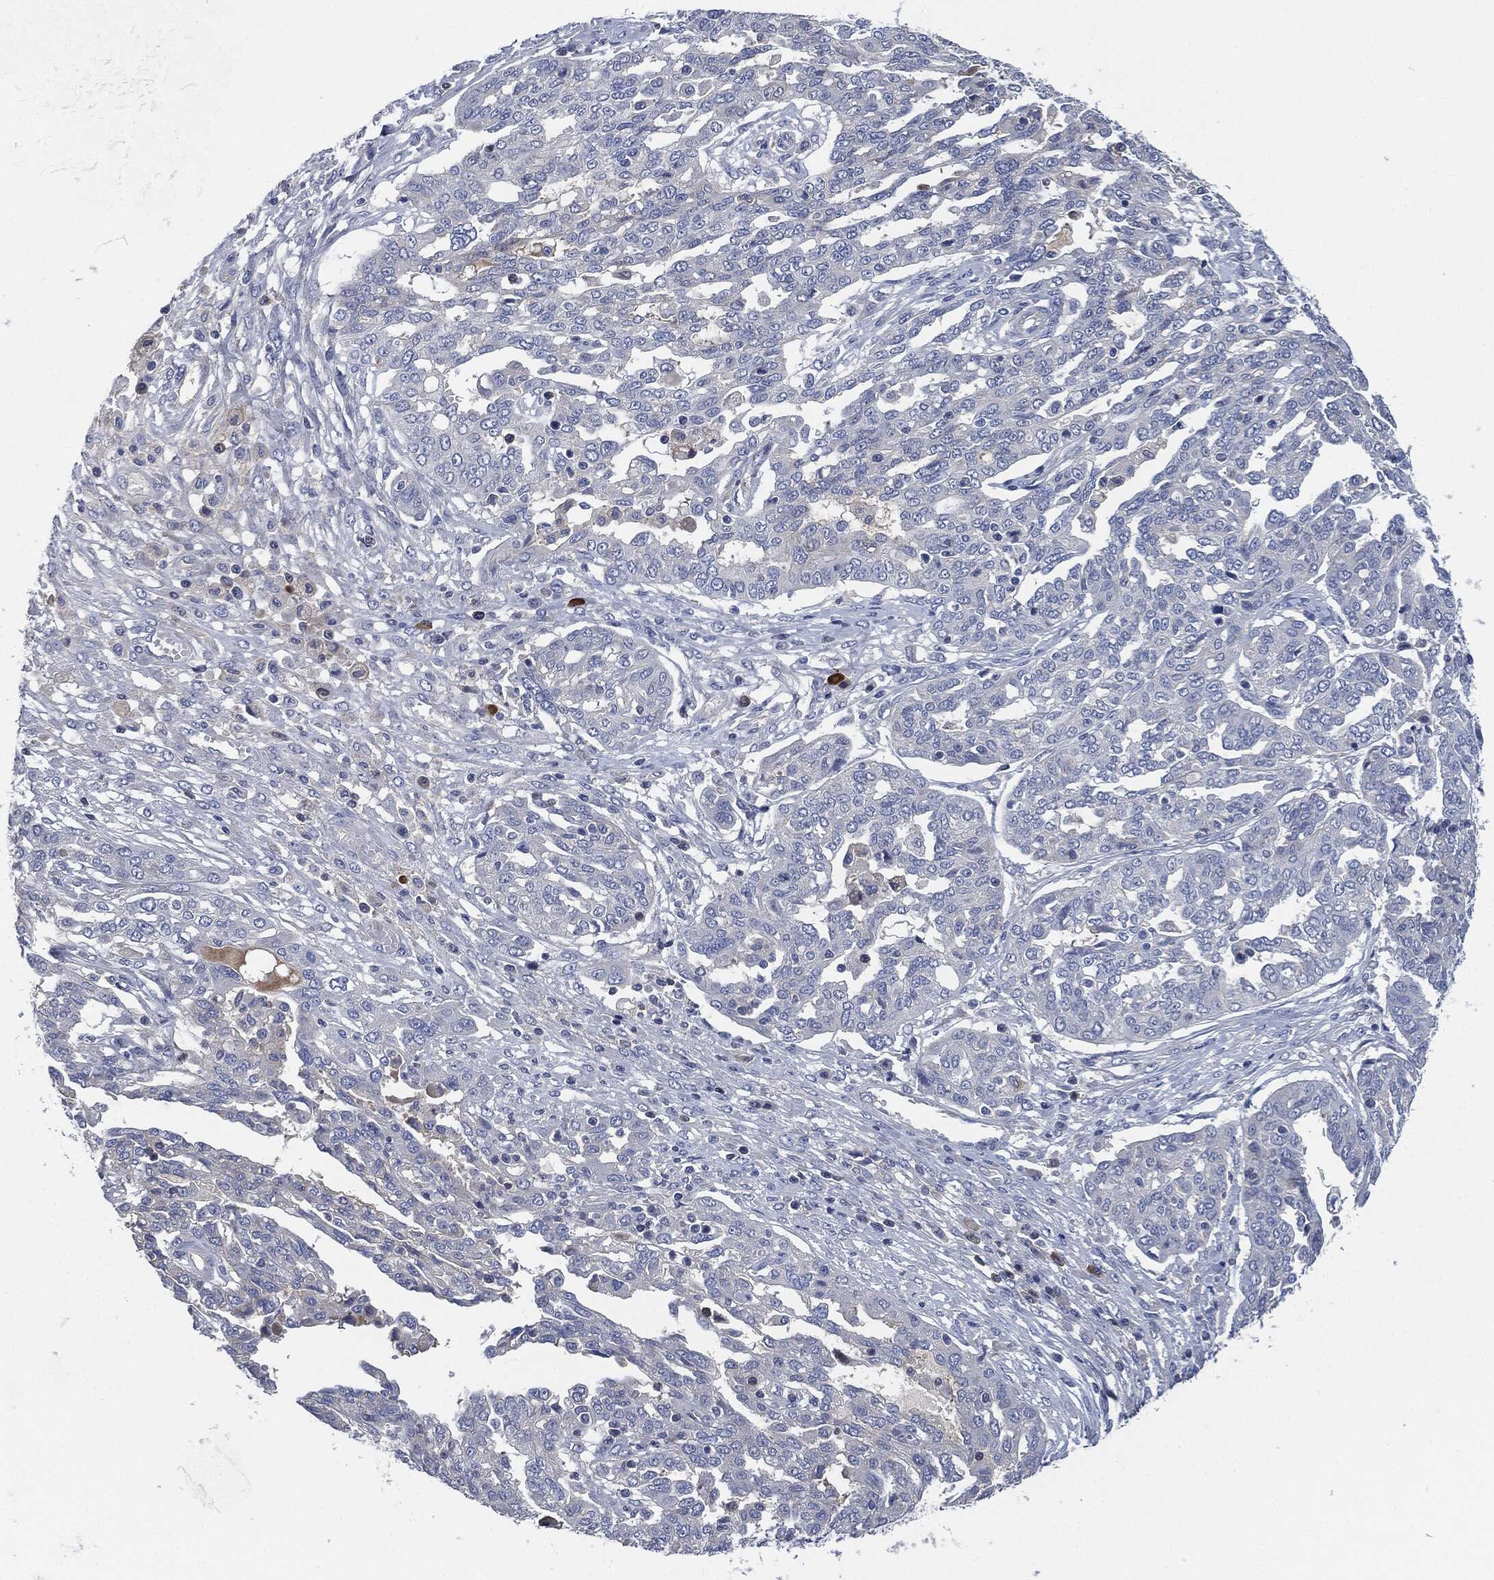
{"staining": {"intensity": "negative", "quantity": "none", "location": "none"}, "tissue": "ovarian cancer", "cell_type": "Tumor cells", "image_type": "cancer", "snomed": [{"axis": "morphology", "description": "Cystadenocarcinoma, serous, NOS"}, {"axis": "topography", "description": "Ovary"}], "caption": "Immunohistochemical staining of ovarian cancer (serous cystadenocarcinoma) demonstrates no significant staining in tumor cells.", "gene": "CD27", "patient": {"sex": "female", "age": 67}}